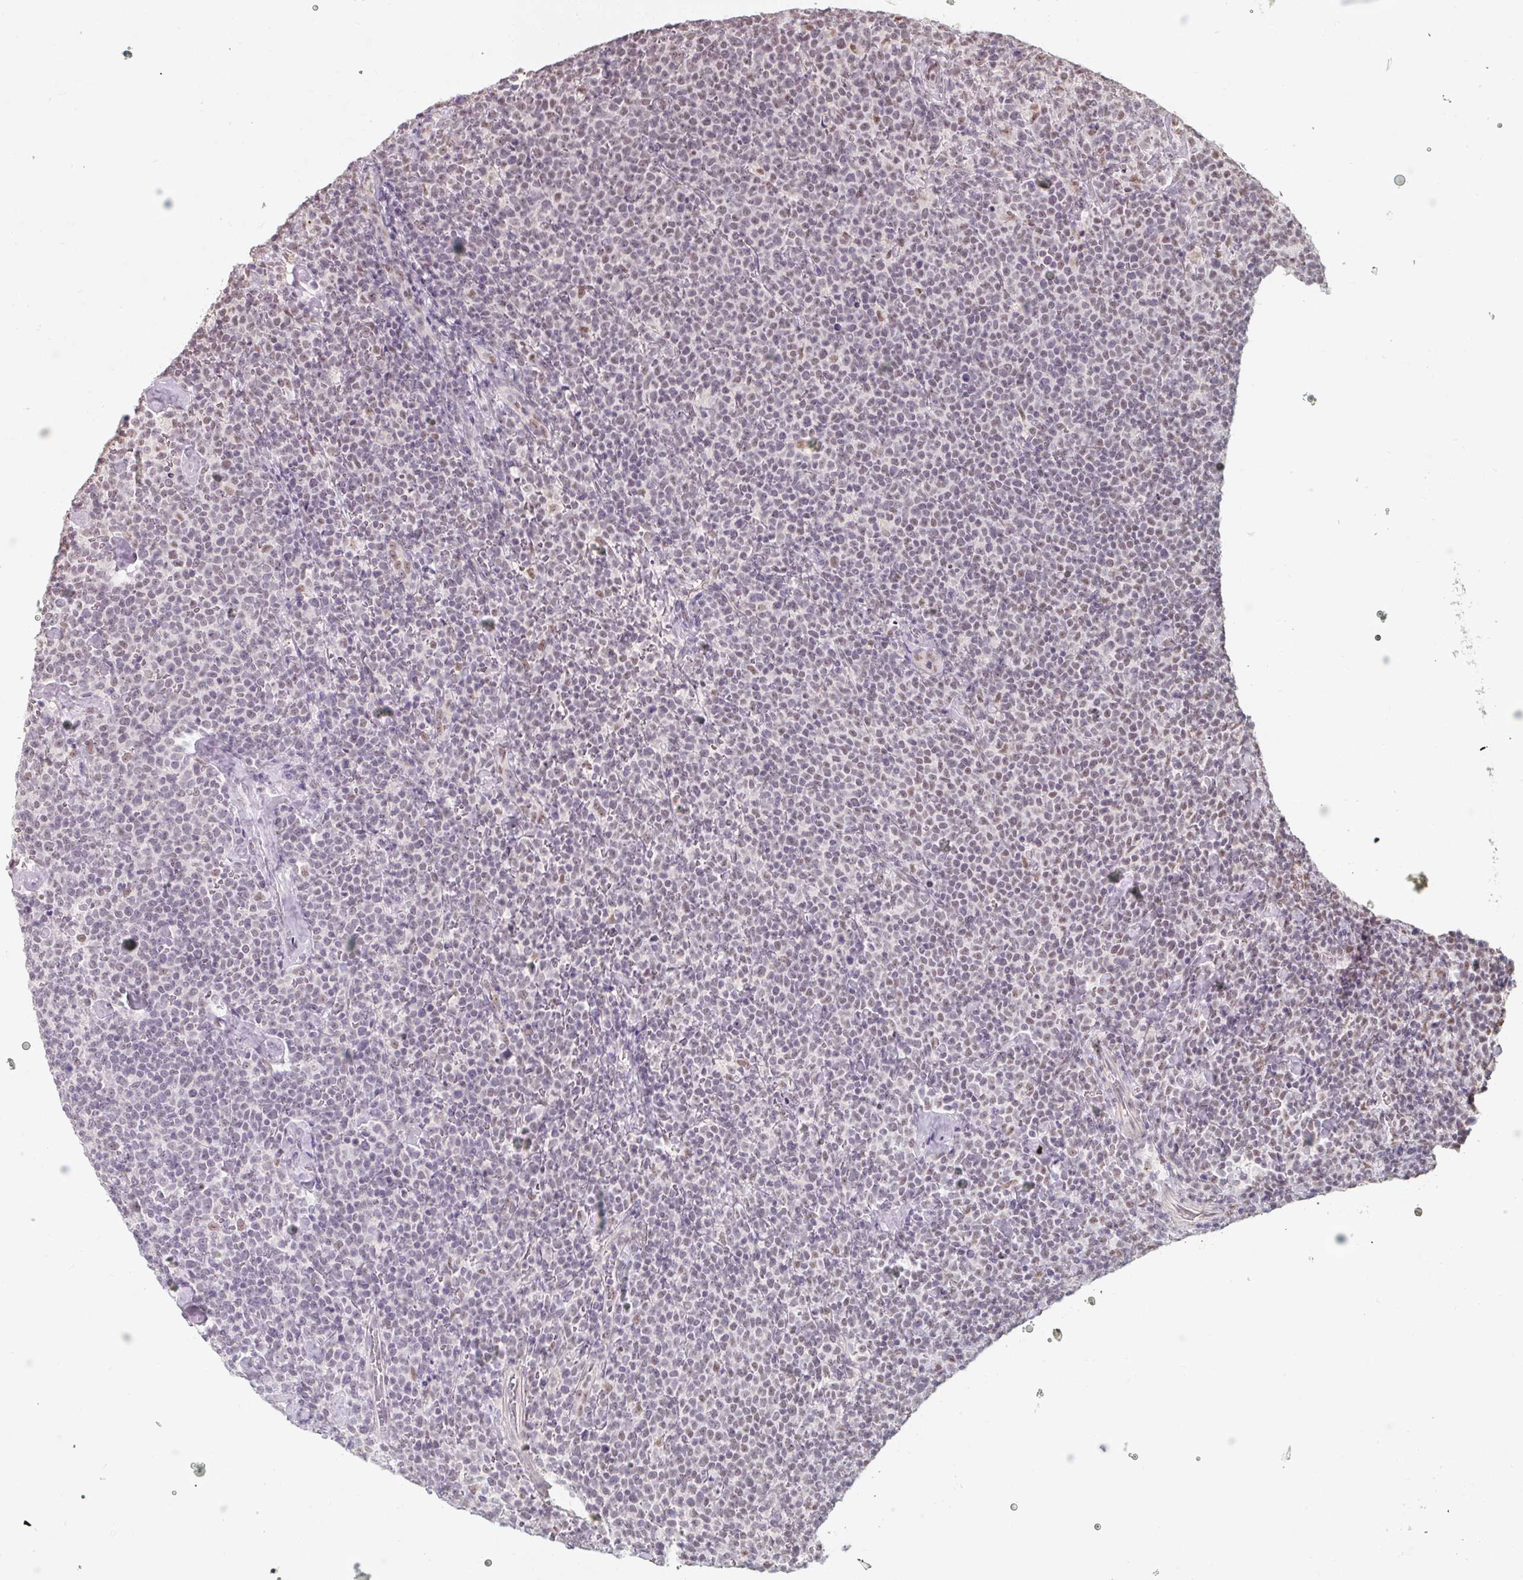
{"staining": {"intensity": "negative", "quantity": "none", "location": "none"}, "tissue": "lymphoma", "cell_type": "Tumor cells", "image_type": "cancer", "snomed": [{"axis": "morphology", "description": "Malignant lymphoma, non-Hodgkin's type, High grade"}, {"axis": "topography", "description": "Lymph node"}], "caption": "This is a image of IHC staining of lymphoma, which shows no staining in tumor cells.", "gene": "ZFTRAF1", "patient": {"sex": "male", "age": 61}}